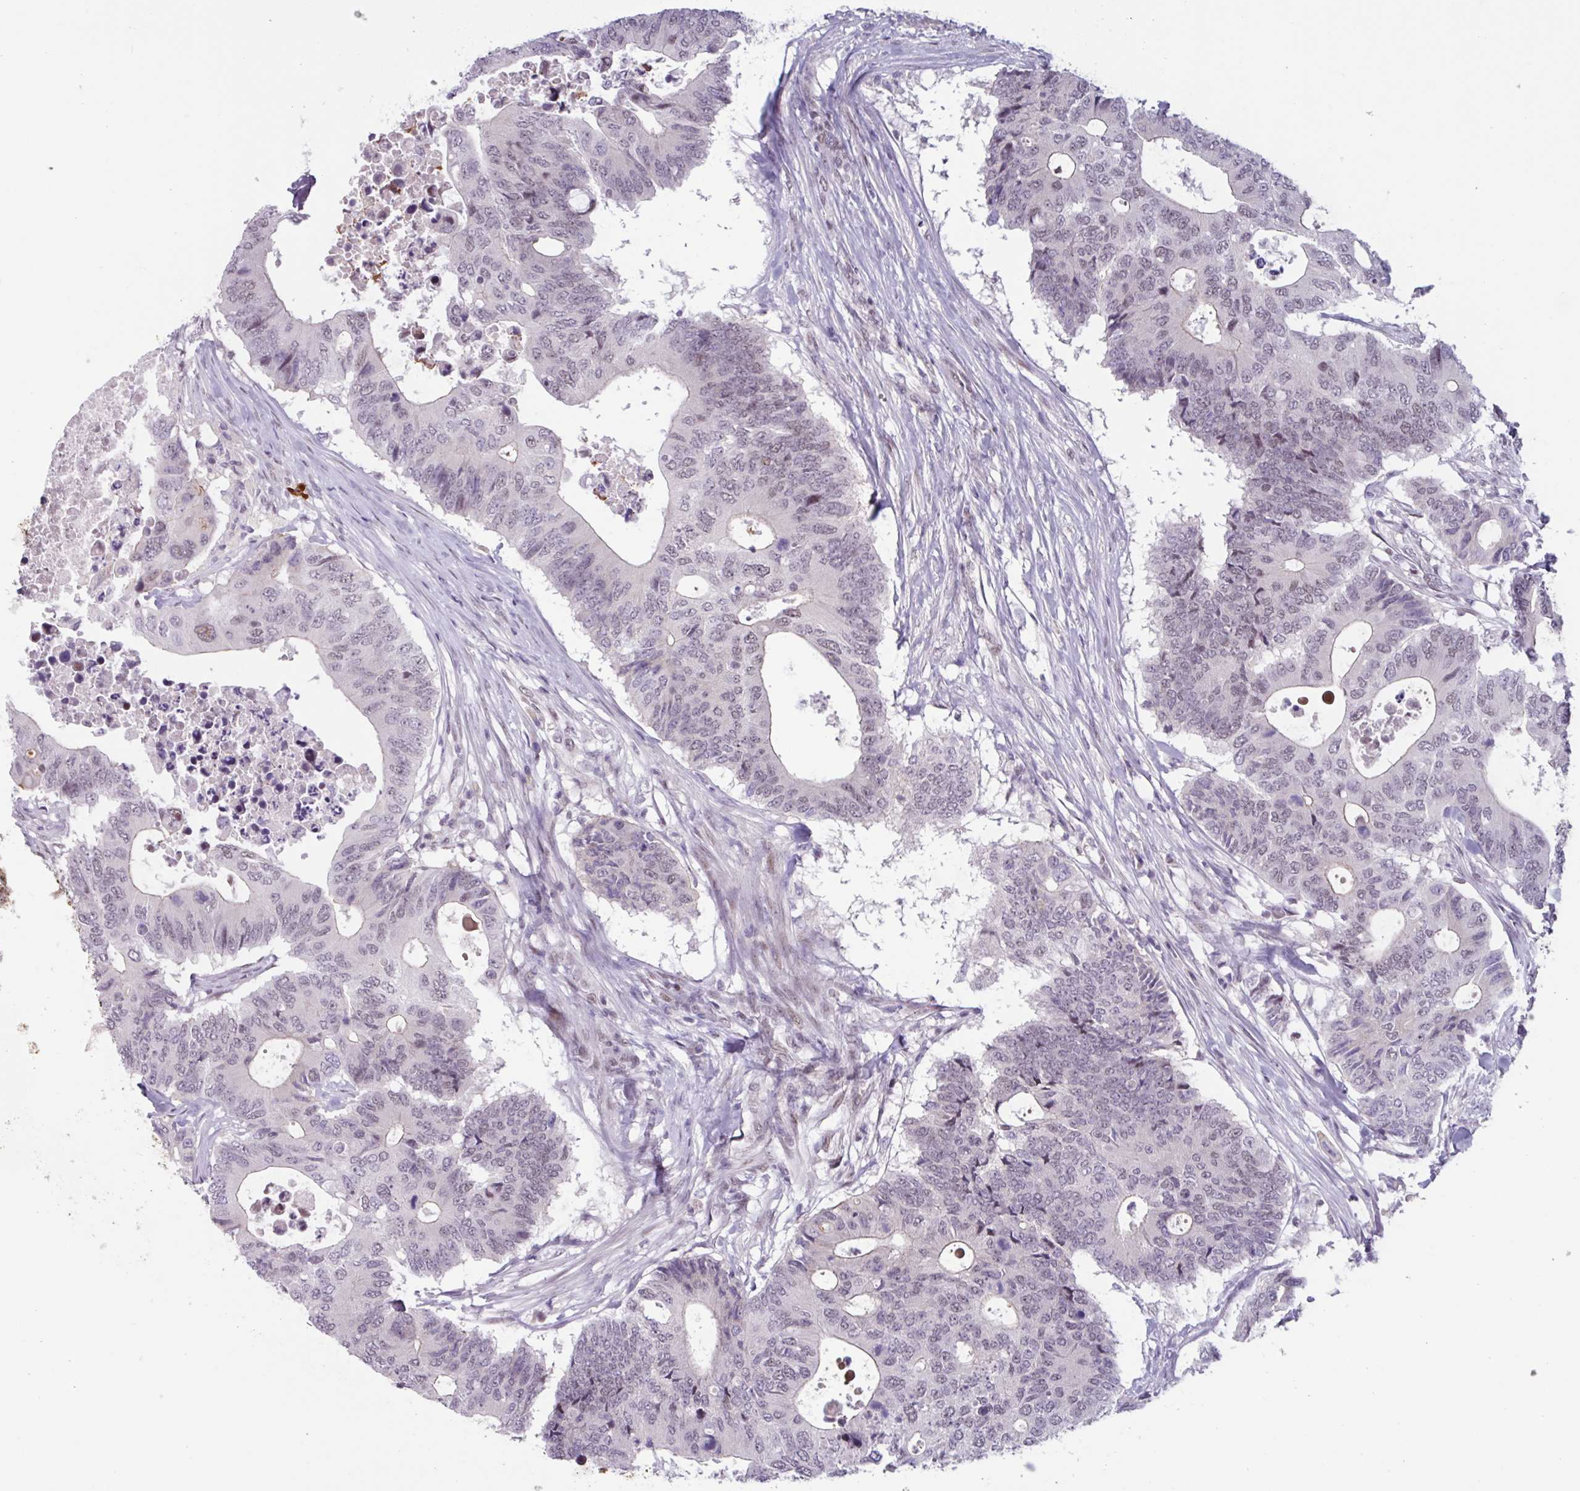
{"staining": {"intensity": "negative", "quantity": "none", "location": "none"}, "tissue": "colorectal cancer", "cell_type": "Tumor cells", "image_type": "cancer", "snomed": [{"axis": "morphology", "description": "Adenocarcinoma, NOS"}, {"axis": "topography", "description": "Colon"}], "caption": "There is no significant expression in tumor cells of colorectal adenocarcinoma.", "gene": "ZNF575", "patient": {"sex": "male", "age": 71}}